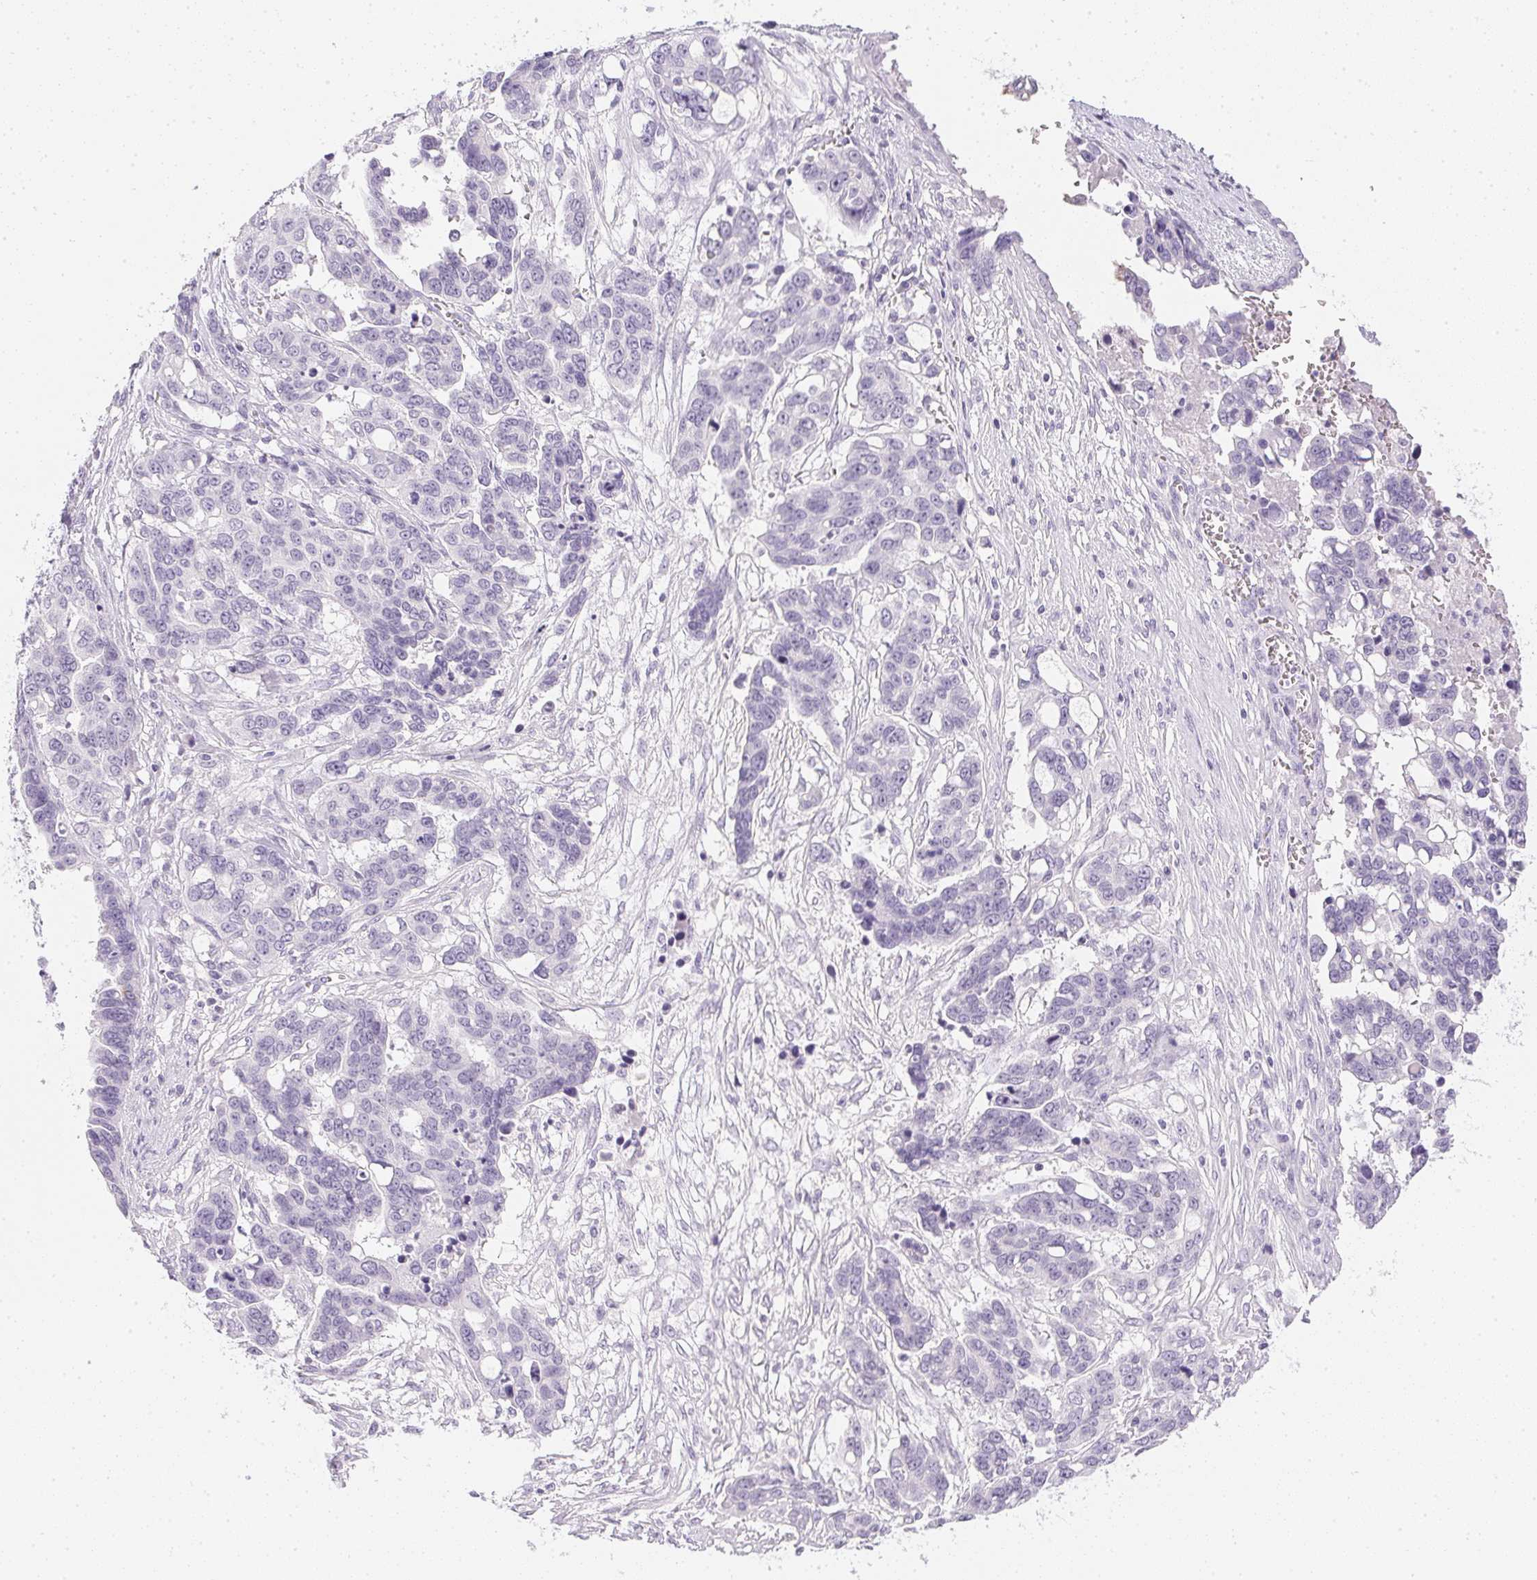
{"staining": {"intensity": "negative", "quantity": "none", "location": "none"}, "tissue": "ovarian cancer", "cell_type": "Tumor cells", "image_type": "cancer", "snomed": [{"axis": "morphology", "description": "Carcinoma, endometroid"}, {"axis": "topography", "description": "Ovary"}], "caption": "Immunohistochemical staining of human ovarian cancer (endometroid carcinoma) demonstrates no significant positivity in tumor cells.", "gene": "PPY", "patient": {"sex": "female", "age": 78}}